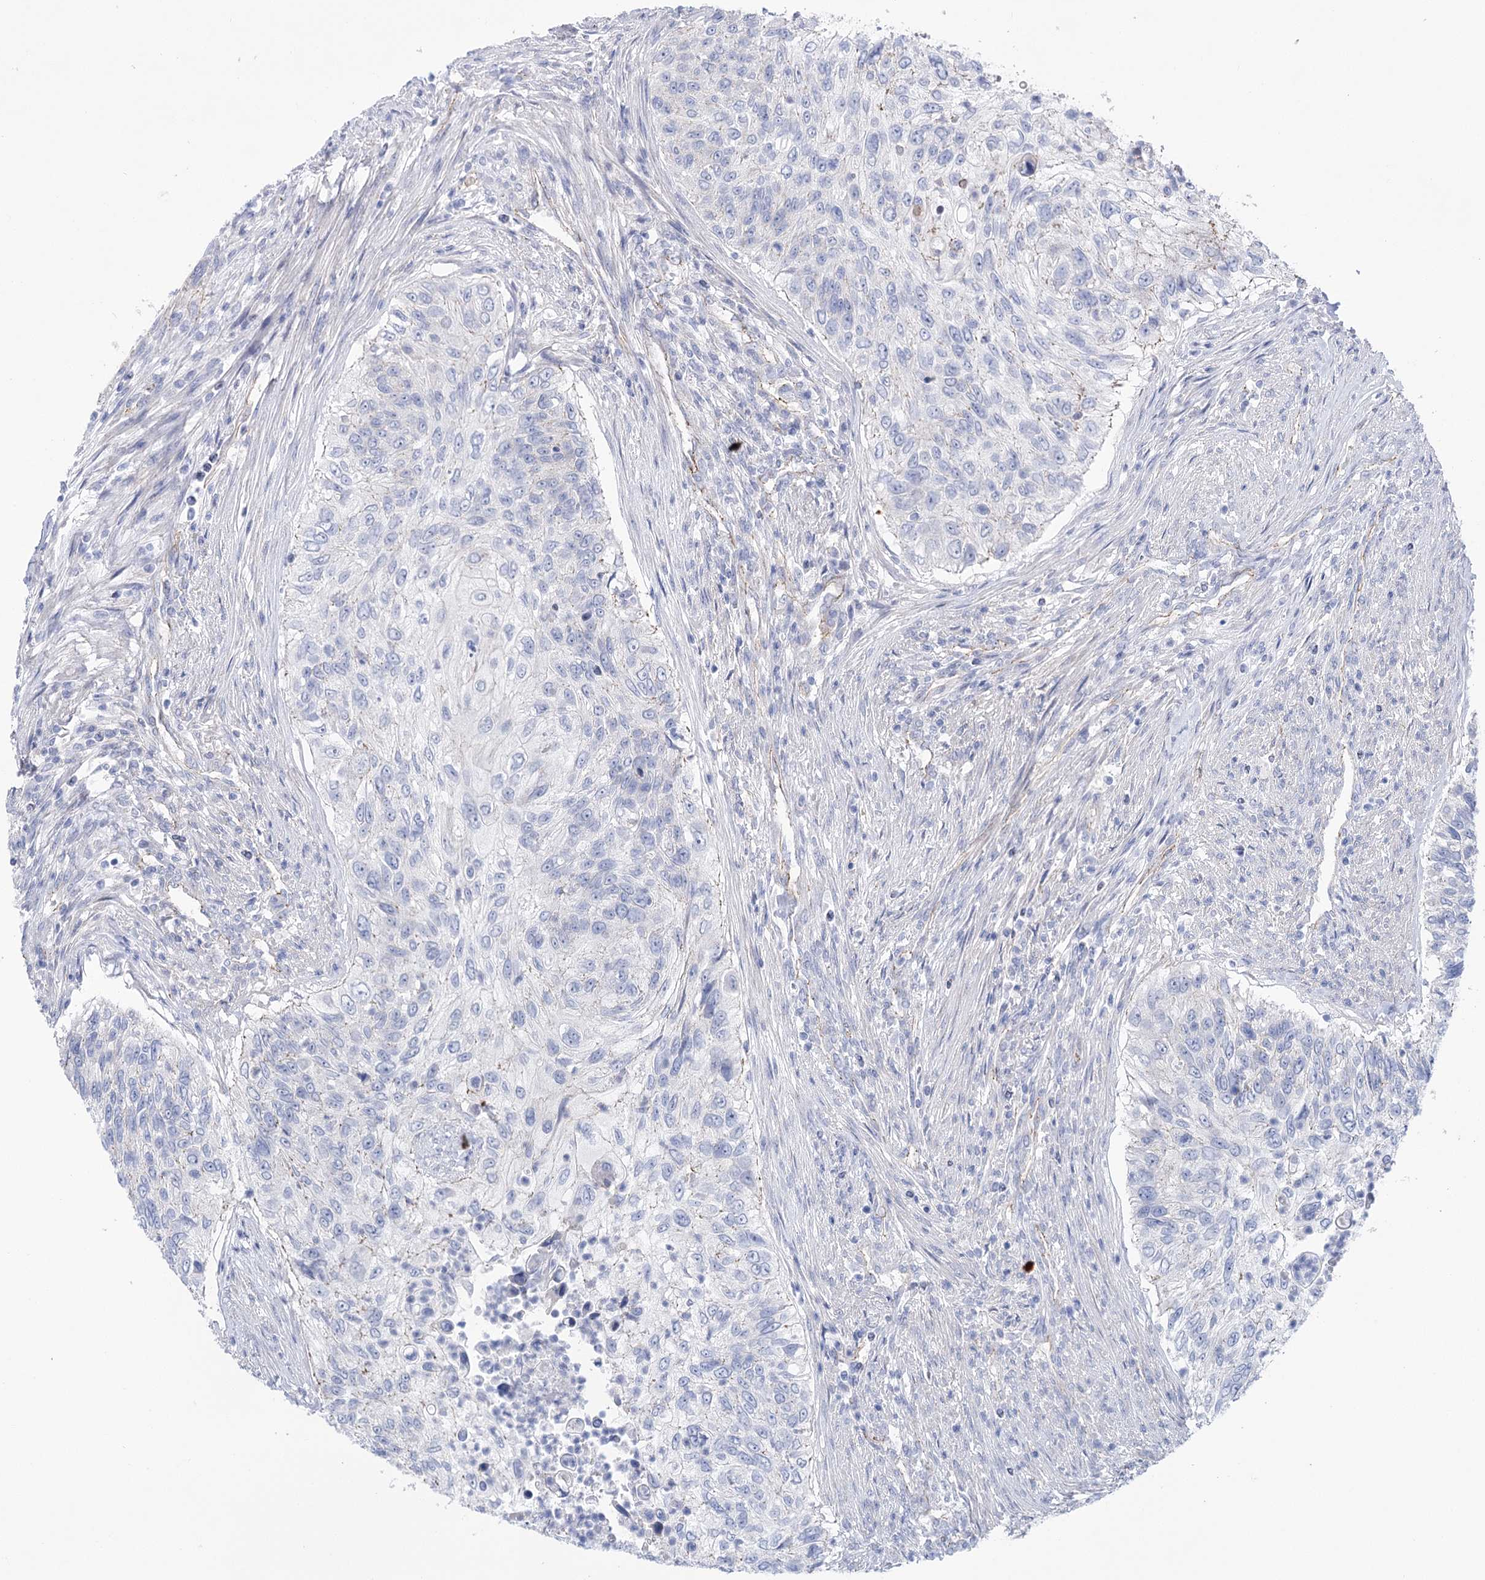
{"staining": {"intensity": "negative", "quantity": "none", "location": "none"}, "tissue": "urothelial cancer", "cell_type": "Tumor cells", "image_type": "cancer", "snomed": [{"axis": "morphology", "description": "Urothelial carcinoma, High grade"}, {"axis": "topography", "description": "Urinary bladder"}], "caption": "Image shows no protein expression in tumor cells of urothelial cancer tissue.", "gene": "NRAP", "patient": {"sex": "female", "age": 60}}